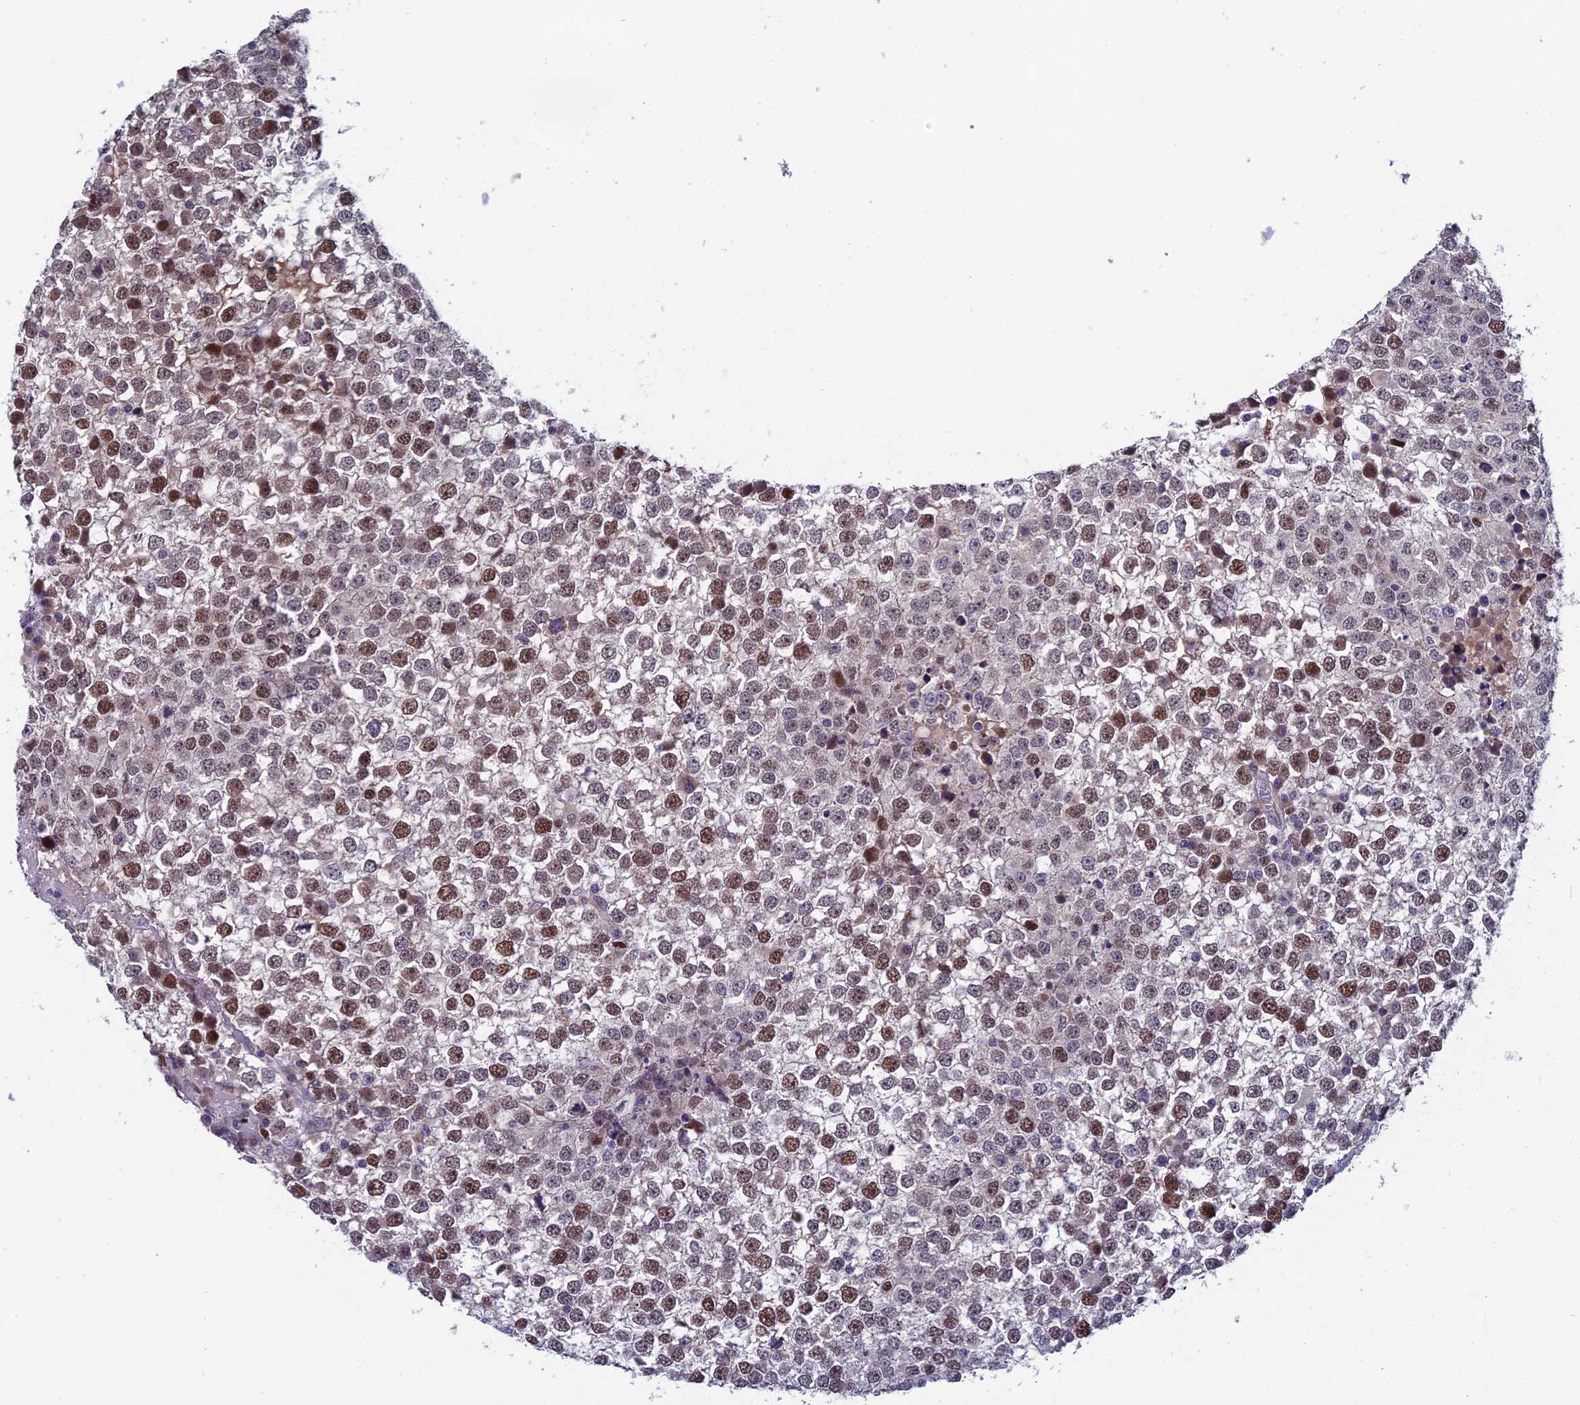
{"staining": {"intensity": "moderate", "quantity": "25%-75%", "location": "nuclear"}, "tissue": "testis cancer", "cell_type": "Tumor cells", "image_type": "cancer", "snomed": [{"axis": "morphology", "description": "Seminoma, NOS"}, {"axis": "topography", "description": "Testis"}], "caption": "Testis seminoma tissue demonstrates moderate nuclear expression in approximately 25%-75% of tumor cells, visualized by immunohistochemistry.", "gene": "LIG1", "patient": {"sex": "male", "age": 65}}